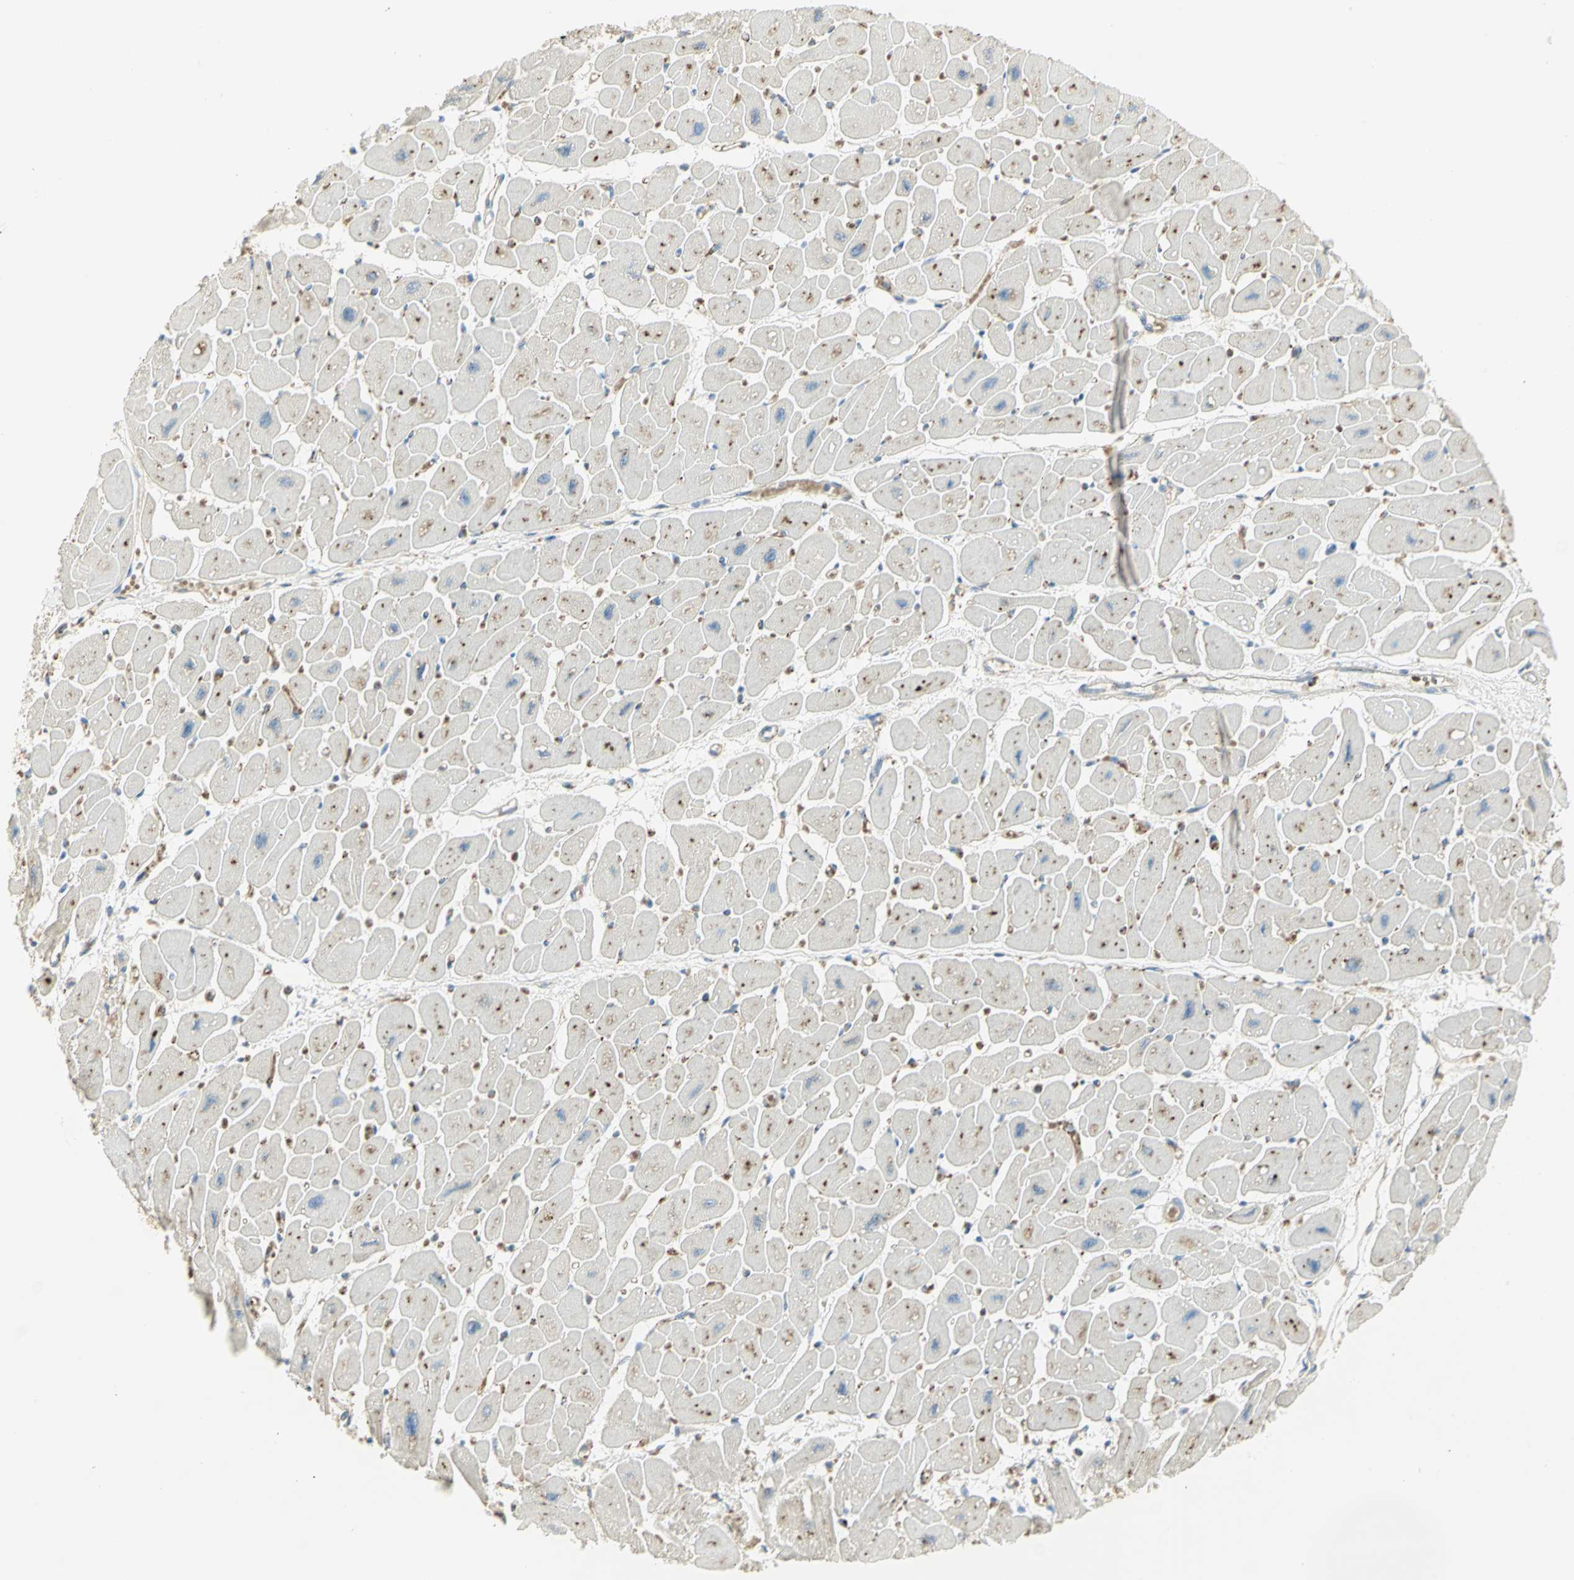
{"staining": {"intensity": "moderate", "quantity": "25%-75%", "location": "cytoplasmic/membranous"}, "tissue": "heart muscle", "cell_type": "Cardiomyocytes", "image_type": "normal", "snomed": [{"axis": "morphology", "description": "Normal tissue, NOS"}, {"axis": "topography", "description": "Heart"}], "caption": "IHC histopathology image of normal human heart muscle stained for a protein (brown), which displays medium levels of moderate cytoplasmic/membranous positivity in approximately 25%-75% of cardiomyocytes.", "gene": "ARSA", "patient": {"sex": "female", "age": 54}}